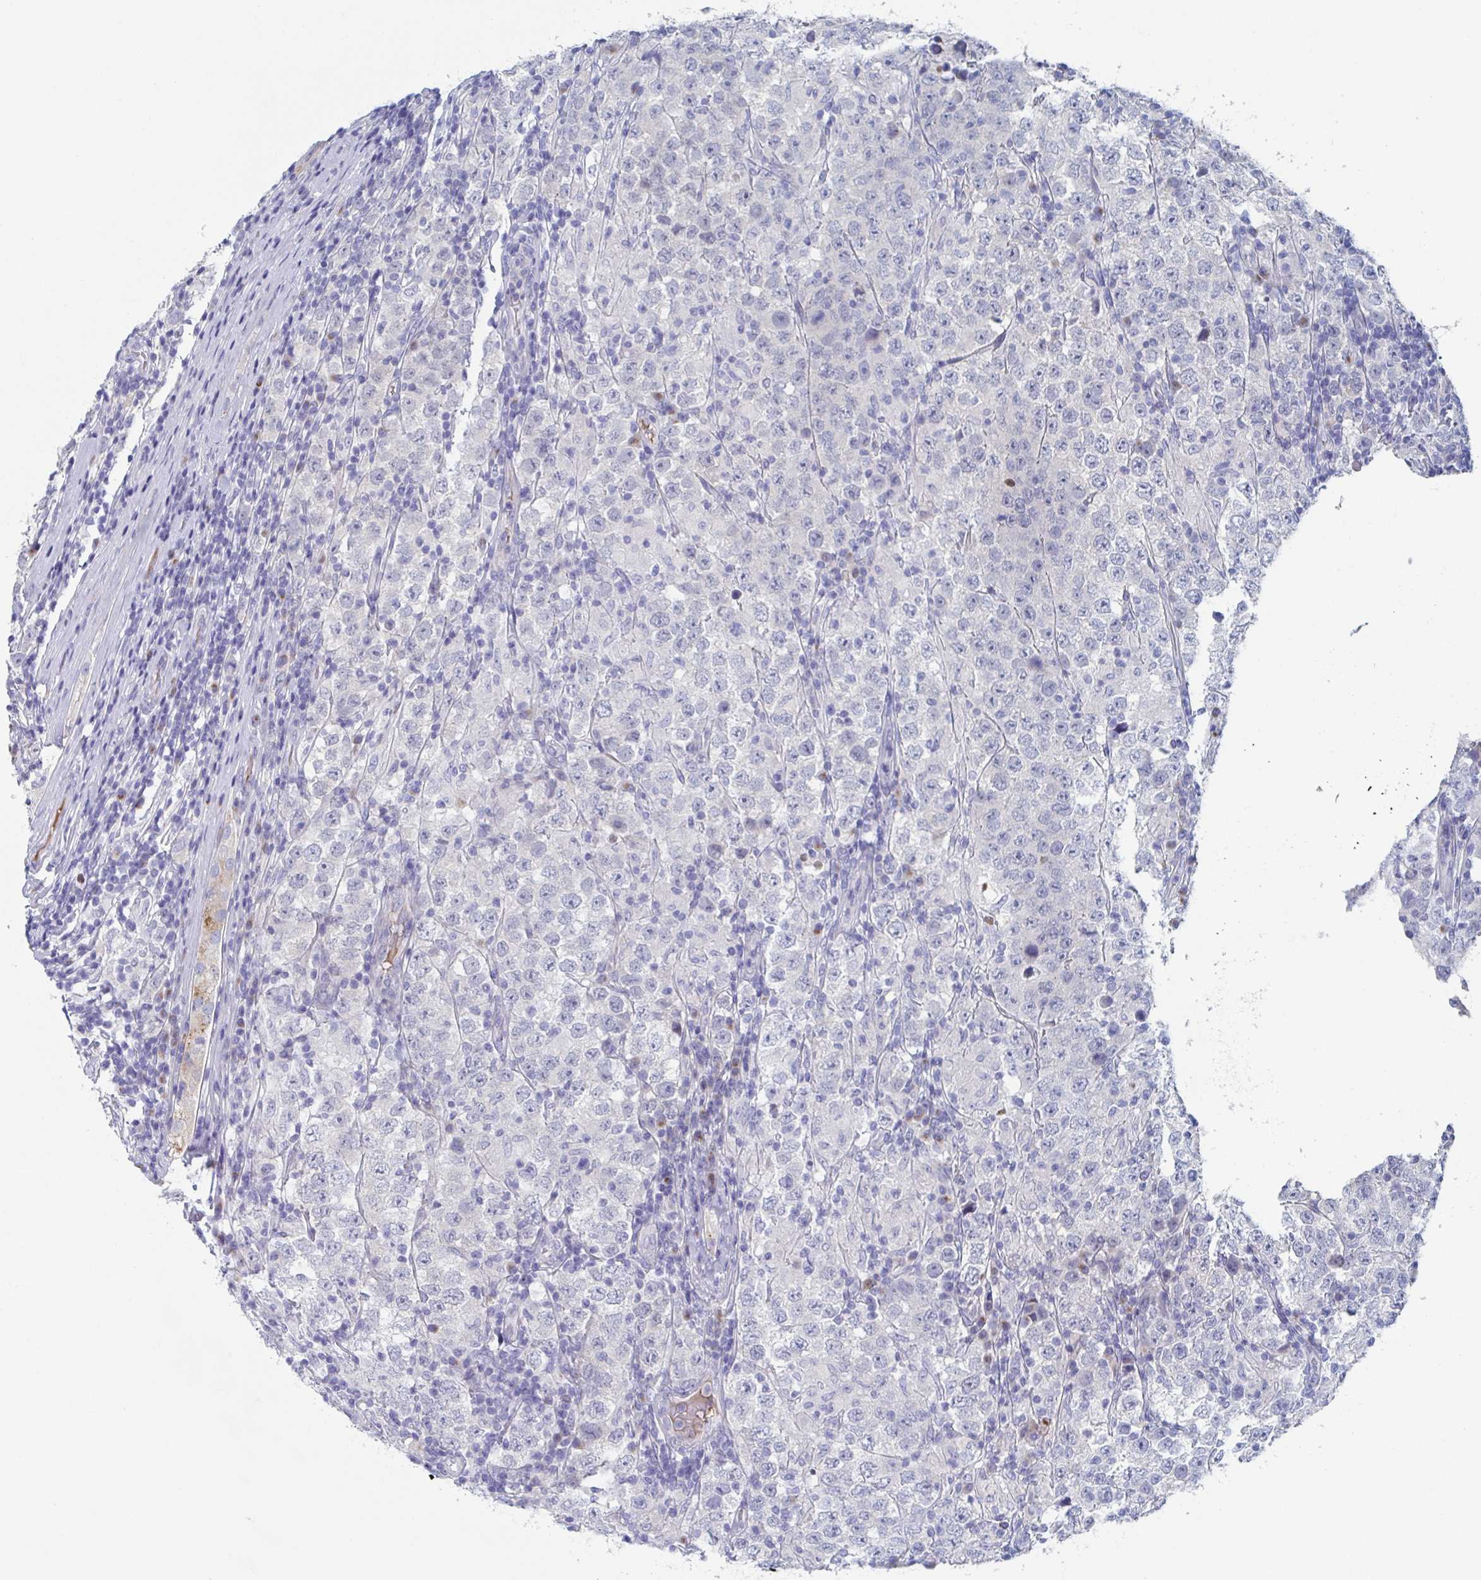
{"staining": {"intensity": "negative", "quantity": "none", "location": "none"}, "tissue": "testis cancer", "cell_type": "Tumor cells", "image_type": "cancer", "snomed": [{"axis": "morphology", "description": "Normal tissue, NOS"}, {"axis": "morphology", "description": "Urothelial carcinoma, High grade"}, {"axis": "morphology", "description": "Seminoma, NOS"}, {"axis": "morphology", "description": "Carcinoma, Embryonal, NOS"}, {"axis": "topography", "description": "Urinary bladder"}, {"axis": "topography", "description": "Testis"}], "caption": "Testis cancer (seminoma) stained for a protein using IHC reveals no positivity tumor cells.", "gene": "NT5C3B", "patient": {"sex": "male", "age": 41}}